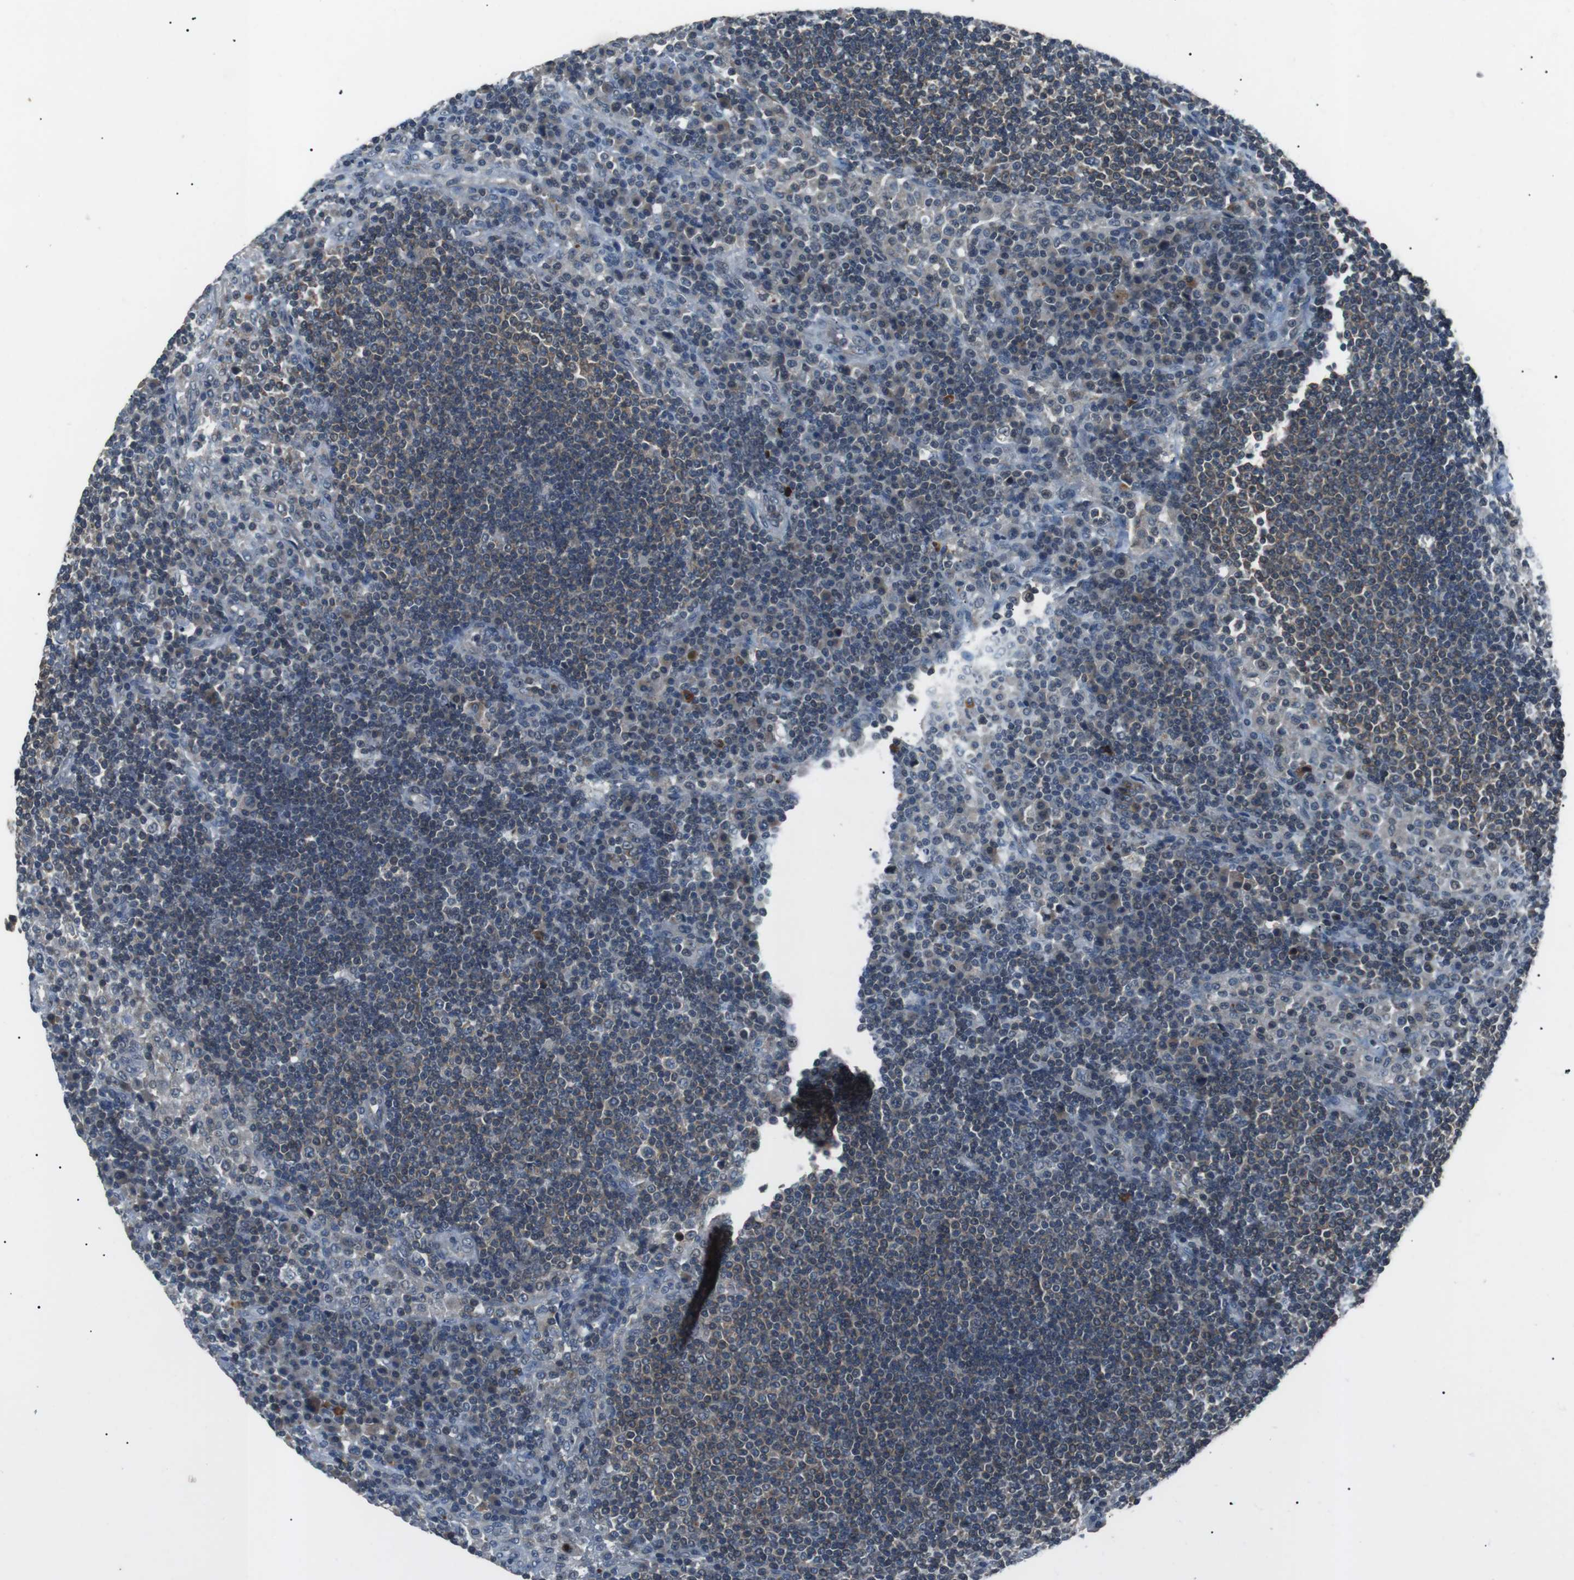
{"staining": {"intensity": "weak", "quantity": "<25%", "location": "cytoplasmic/membranous"}, "tissue": "lymph node", "cell_type": "Germinal center cells", "image_type": "normal", "snomed": [{"axis": "morphology", "description": "Normal tissue, NOS"}, {"axis": "topography", "description": "Lymph node"}], "caption": "Immunohistochemical staining of normal lymph node exhibits no significant staining in germinal center cells. Brightfield microscopy of IHC stained with DAB (brown) and hematoxylin (blue), captured at high magnification.", "gene": "NEK7", "patient": {"sex": "female", "age": 53}}